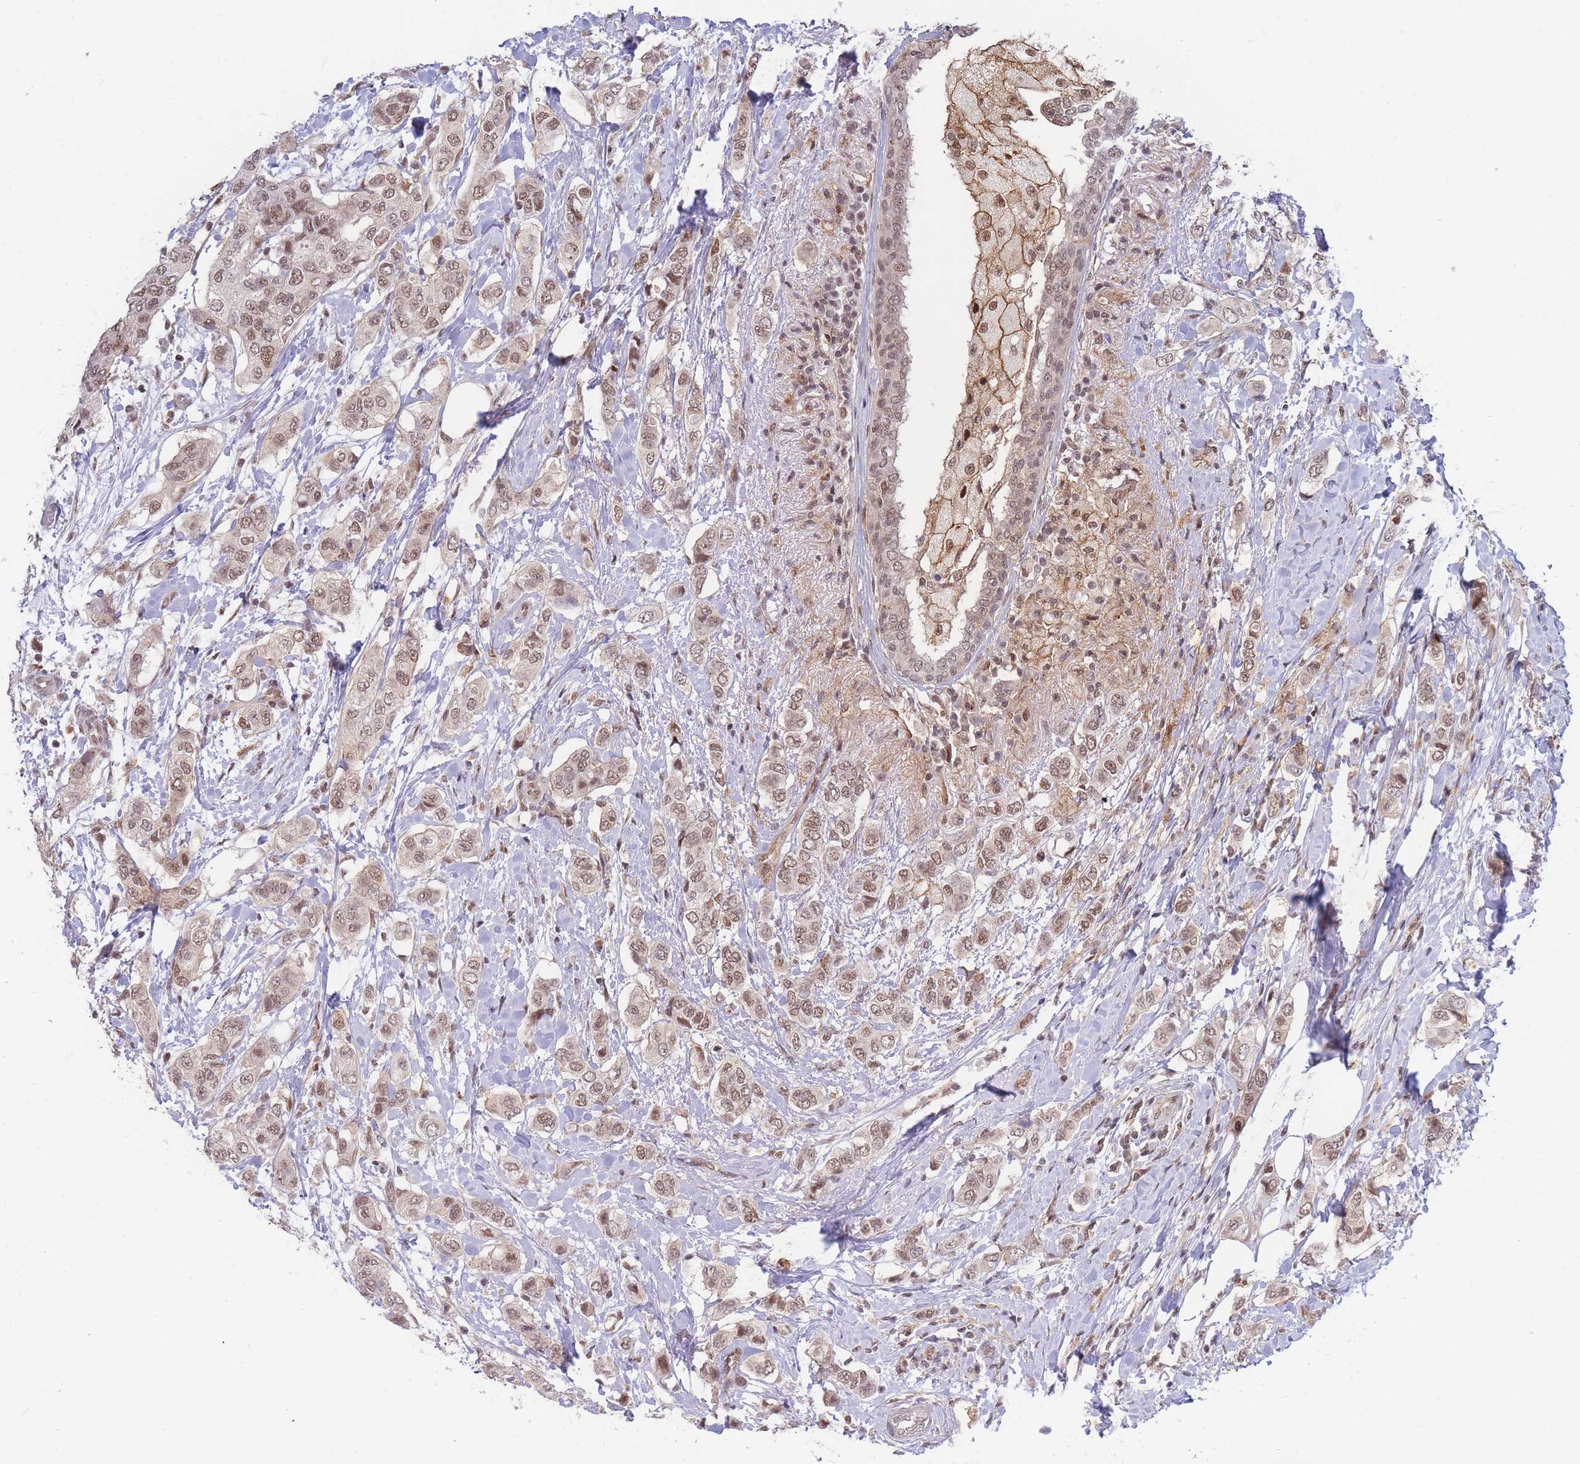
{"staining": {"intensity": "moderate", "quantity": ">75%", "location": "cytoplasmic/membranous,nuclear"}, "tissue": "breast cancer", "cell_type": "Tumor cells", "image_type": "cancer", "snomed": [{"axis": "morphology", "description": "Lobular carcinoma"}, {"axis": "topography", "description": "Breast"}], "caption": "DAB immunohistochemical staining of breast cancer (lobular carcinoma) exhibits moderate cytoplasmic/membranous and nuclear protein expression in approximately >75% of tumor cells.", "gene": "BOD1L1", "patient": {"sex": "female", "age": 51}}